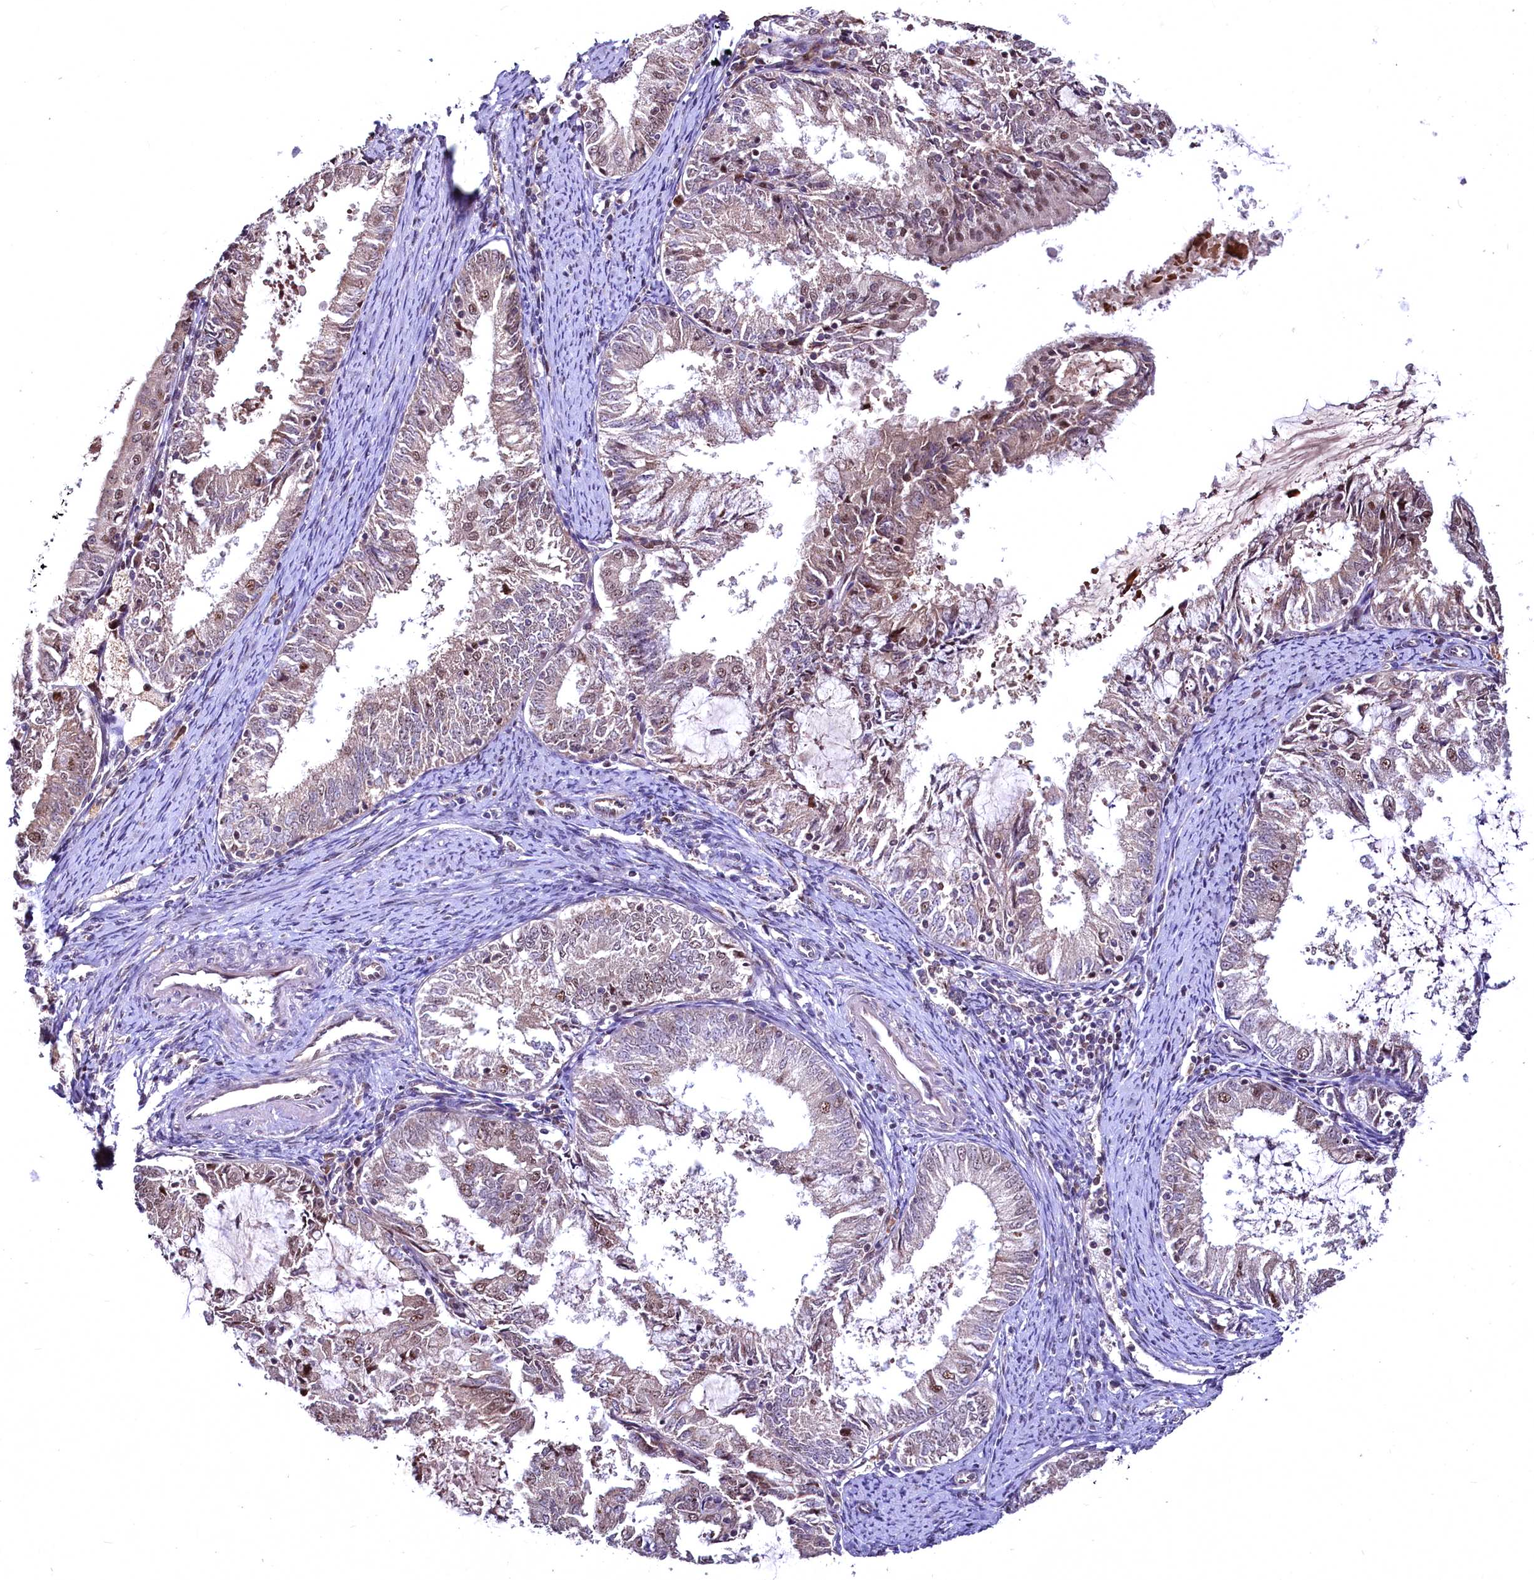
{"staining": {"intensity": "moderate", "quantity": "25%-75%", "location": "cytoplasmic/membranous,nuclear"}, "tissue": "endometrial cancer", "cell_type": "Tumor cells", "image_type": "cancer", "snomed": [{"axis": "morphology", "description": "Adenocarcinoma, NOS"}, {"axis": "topography", "description": "Endometrium"}], "caption": "IHC (DAB) staining of endometrial adenocarcinoma shows moderate cytoplasmic/membranous and nuclear protein expression in approximately 25%-75% of tumor cells.", "gene": "N4BP2L1", "patient": {"sex": "female", "age": 57}}